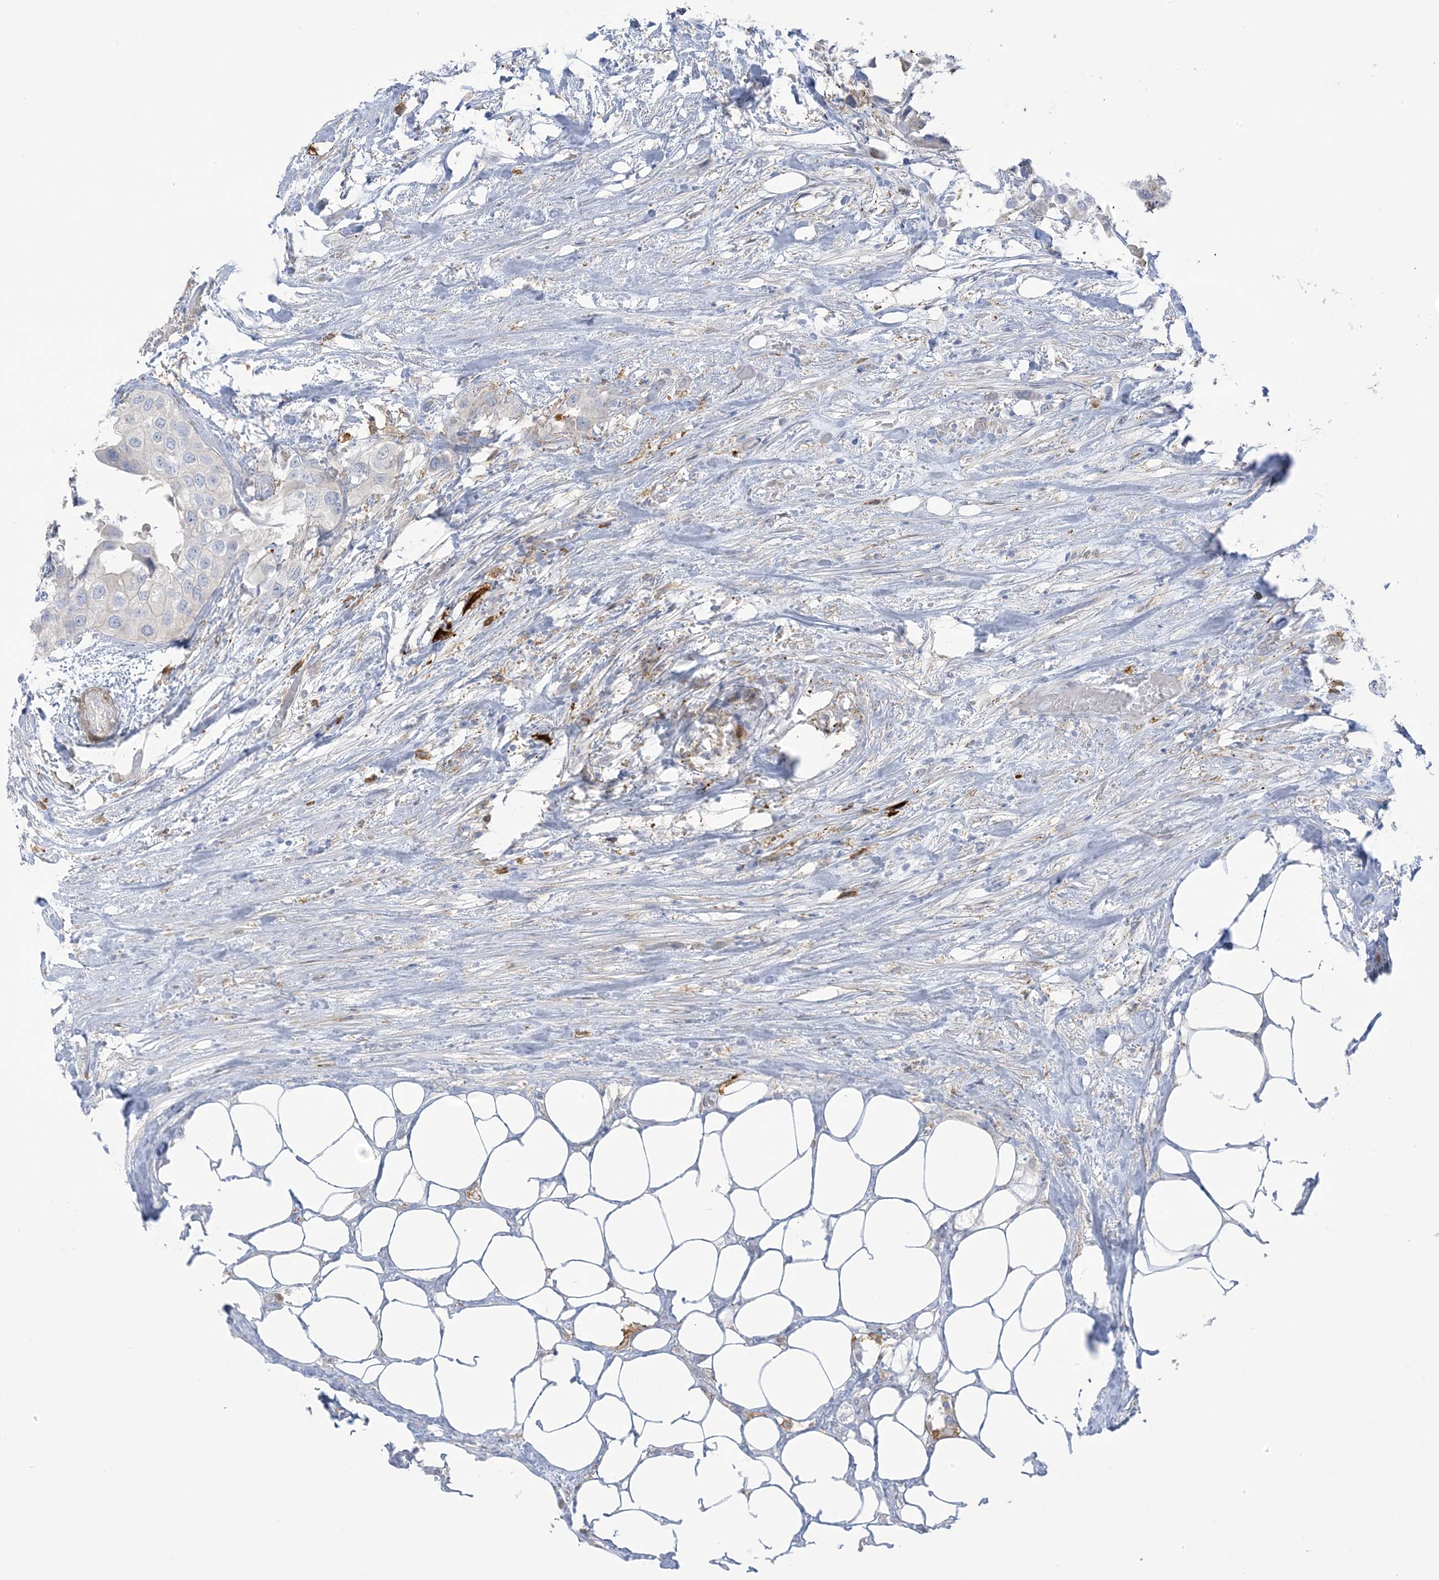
{"staining": {"intensity": "weak", "quantity": "<25%", "location": "cytoplasmic/membranous"}, "tissue": "urothelial cancer", "cell_type": "Tumor cells", "image_type": "cancer", "snomed": [{"axis": "morphology", "description": "Urothelial carcinoma, High grade"}, {"axis": "topography", "description": "Urinary bladder"}], "caption": "Tumor cells show no significant protein staining in urothelial cancer.", "gene": "ICMT", "patient": {"sex": "male", "age": 64}}